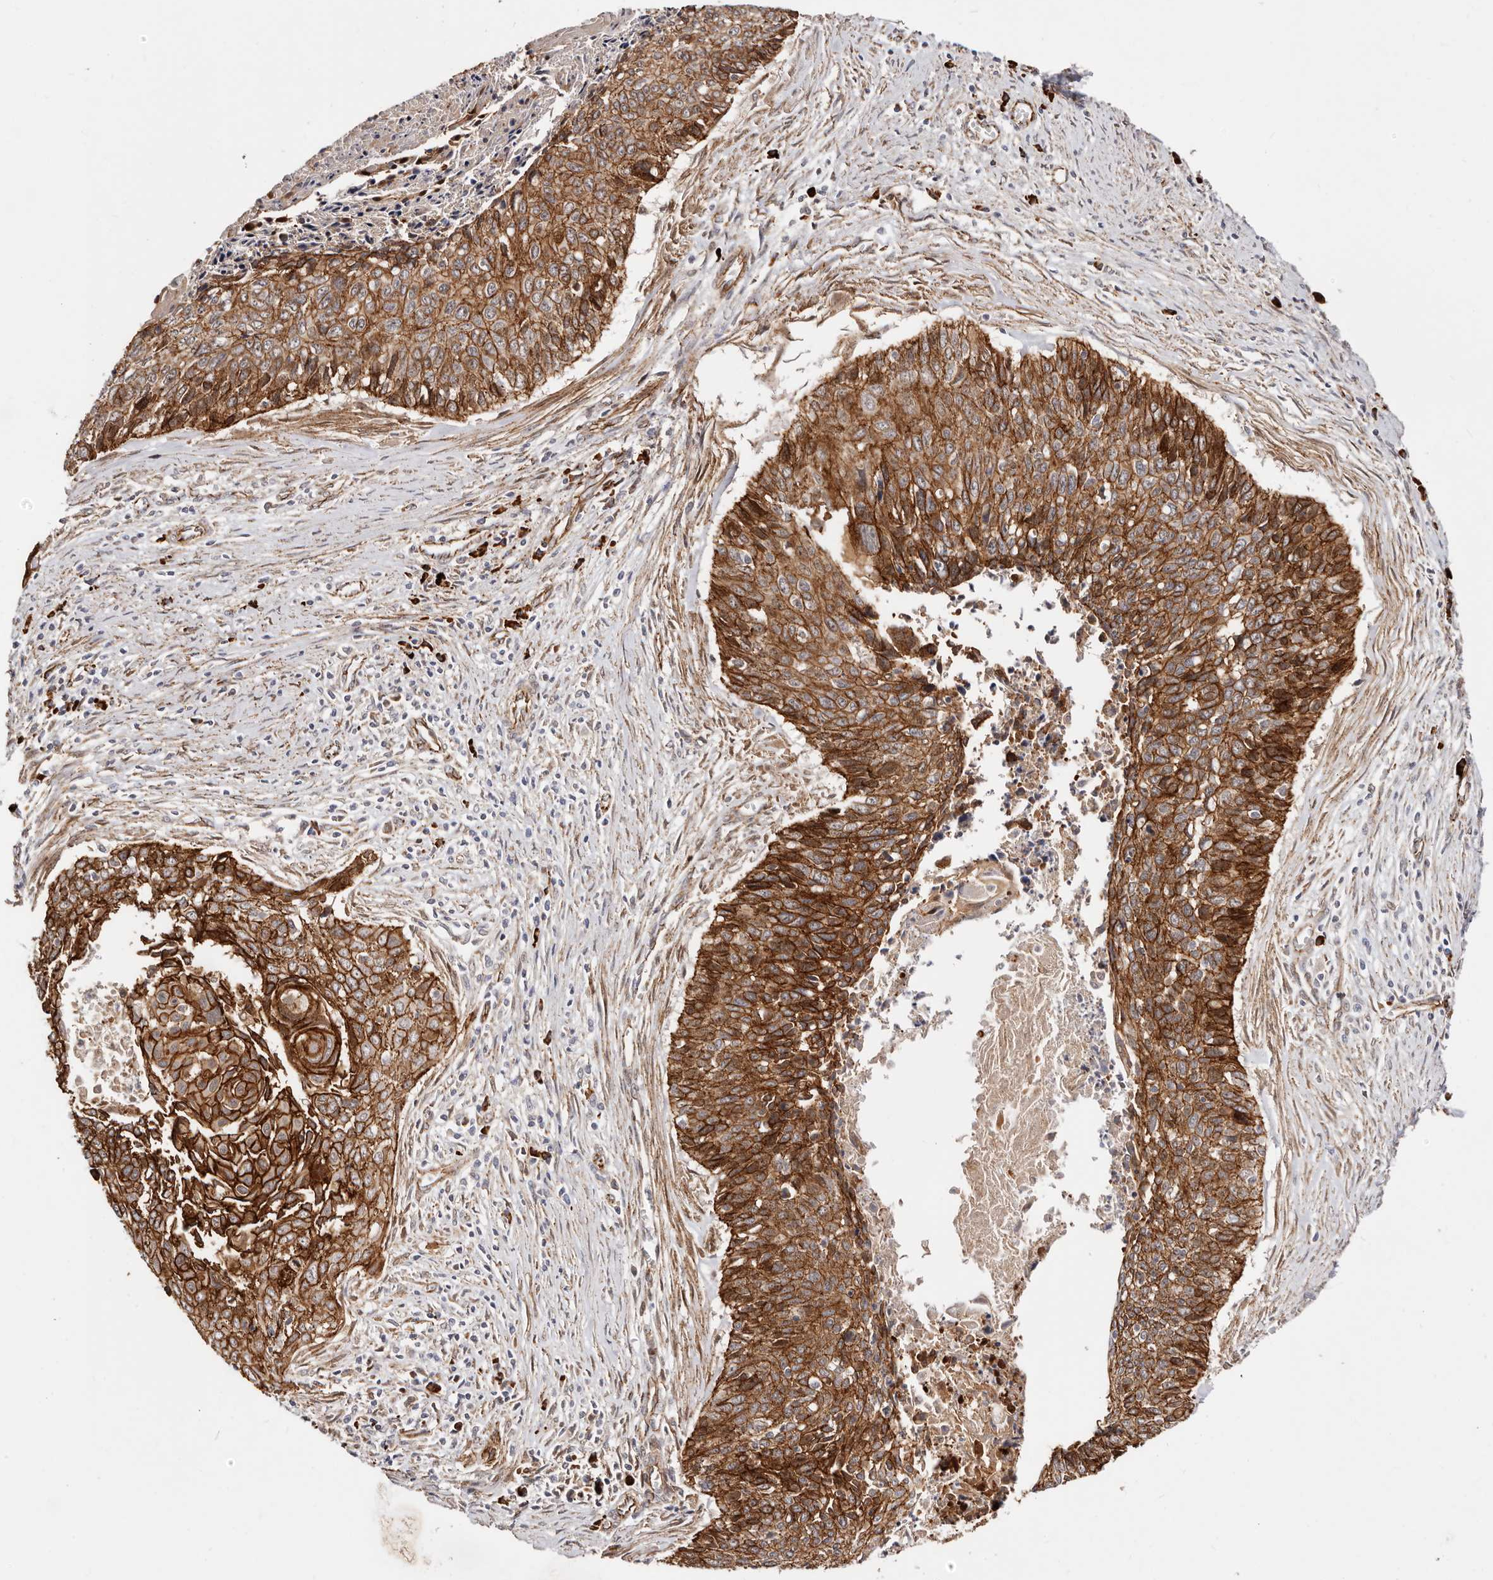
{"staining": {"intensity": "strong", "quantity": ">75%", "location": "cytoplasmic/membranous"}, "tissue": "cervical cancer", "cell_type": "Tumor cells", "image_type": "cancer", "snomed": [{"axis": "morphology", "description": "Squamous cell carcinoma, NOS"}, {"axis": "topography", "description": "Cervix"}], "caption": "Approximately >75% of tumor cells in human cervical squamous cell carcinoma display strong cytoplasmic/membranous protein staining as visualized by brown immunohistochemical staining.", "gene": "CTNNB1", "patient": {"sex": "female", "age": 55}}